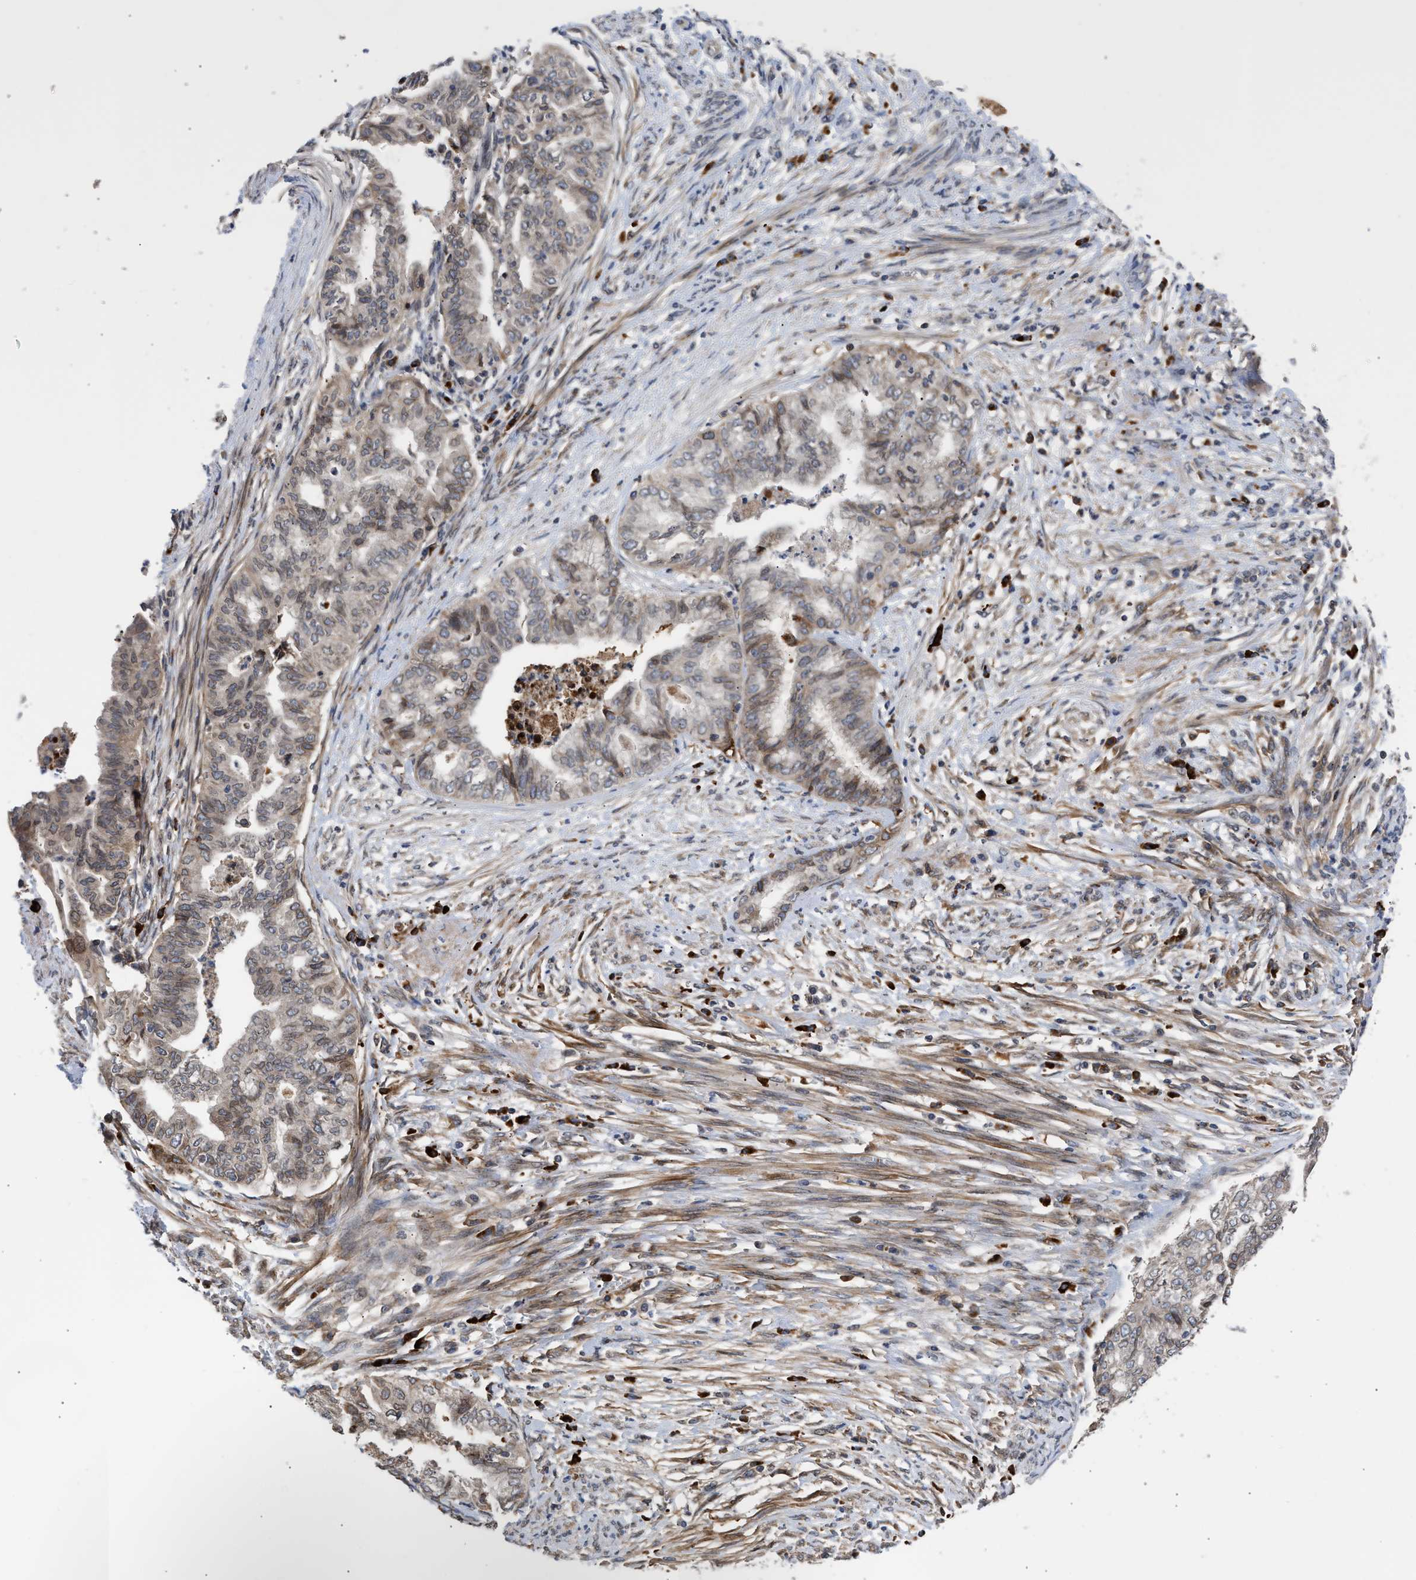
{"staining": {"intensity": "weak", "quantity": "25%-75%", "location": "cytoplasmic/membranous"}, "tissue": "endometrial cancer", "cell_type": "Tumor cells", "image_type": "cancer", "snomed": [{"axis": "morphology", "description": "Adenocarcinoma, NOS"}, {"axis": "topography", "description": "Endometrium"}], "caption": "The photomicrograph demonstrates staining of endometrial adenocarcinoma, revealing weak cytoplasmic/membranous protein expression (brown color) within tumor cells.", "gene": "NUP62", "patient": {"sex": "female", "age": 79}}